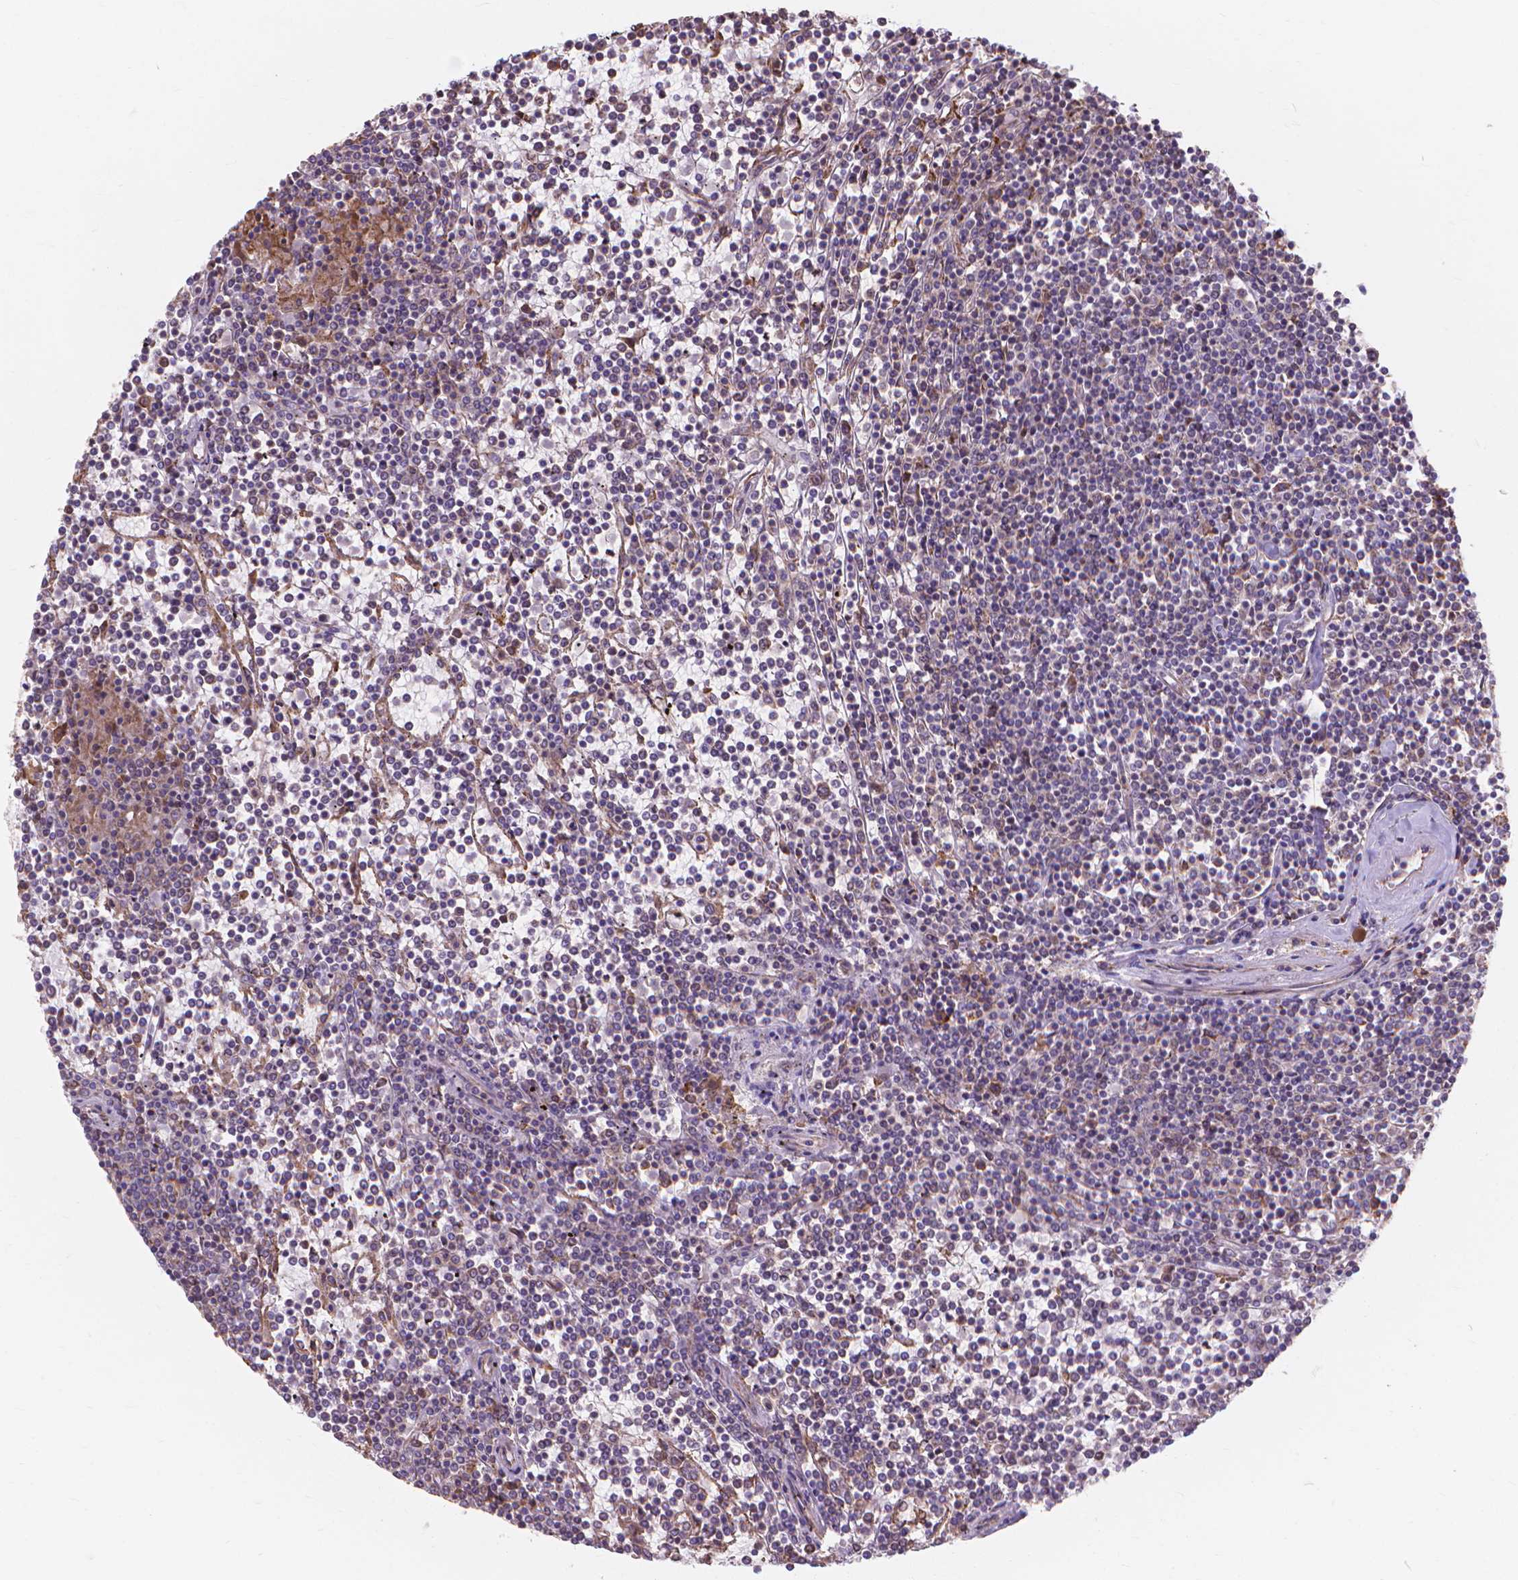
{"staining": {"intensity": "weak", "quantity": "<25%", "location": "cytoplasmic/membranous"}, "tissue": "lymphoma", "cell_type": "Tumor cells", "image_type": "cancer", "snomed": [{"axis": "morphology", "description": "Malignant lymphoma, non-Hodgkin's type, Low grade"}, {"axis": "topography", "description": "Spleen"}], "caption": "An immunohistochemistry (IHC) micrograph of low-grade malignant lymphoma, non-Hodgkin's type is shown. There is no staining in tumor cells of low-grade malignant lymphoma, non-Hodgkin's type.", "gene": "TAB2", "patient": {"sex": "female", "age": 19}}